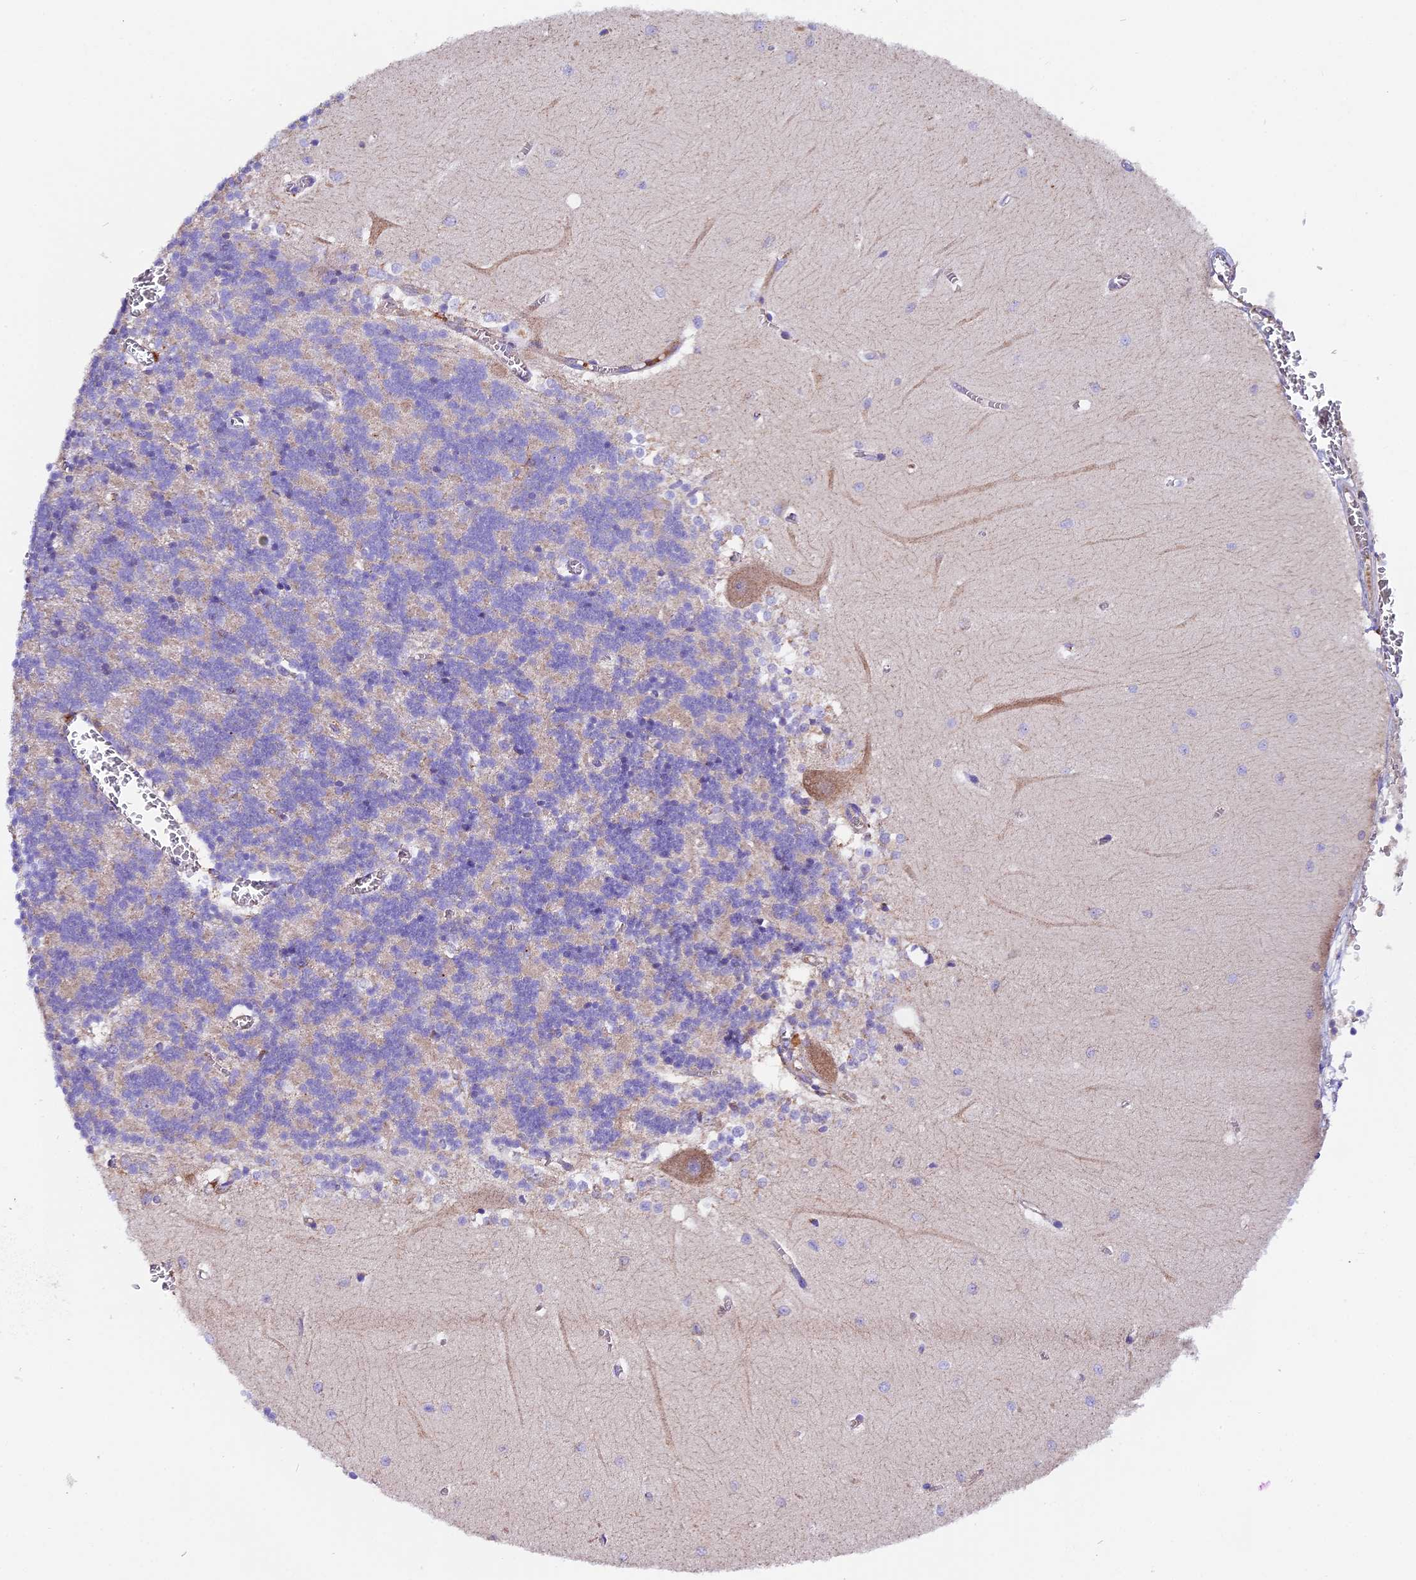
{"staining": {"intensity": "negative", "quantity": "none", "location": "none"}, "tissue": "cerebellum", "cell_type": "Cells in granular layer", "image_type": "normal", "snomed": [{"axis": "morphology", "description": "Normal tissue, NOS"}, {"axis": "topography", "description": "Cerebellum"}], "caption": "Human cerebellum stained for a protein using immunohistochemistry shows no positivity in cells in granular layer.", "gene": "SIX5", "patient": {"sex": "male", "age": 37}}